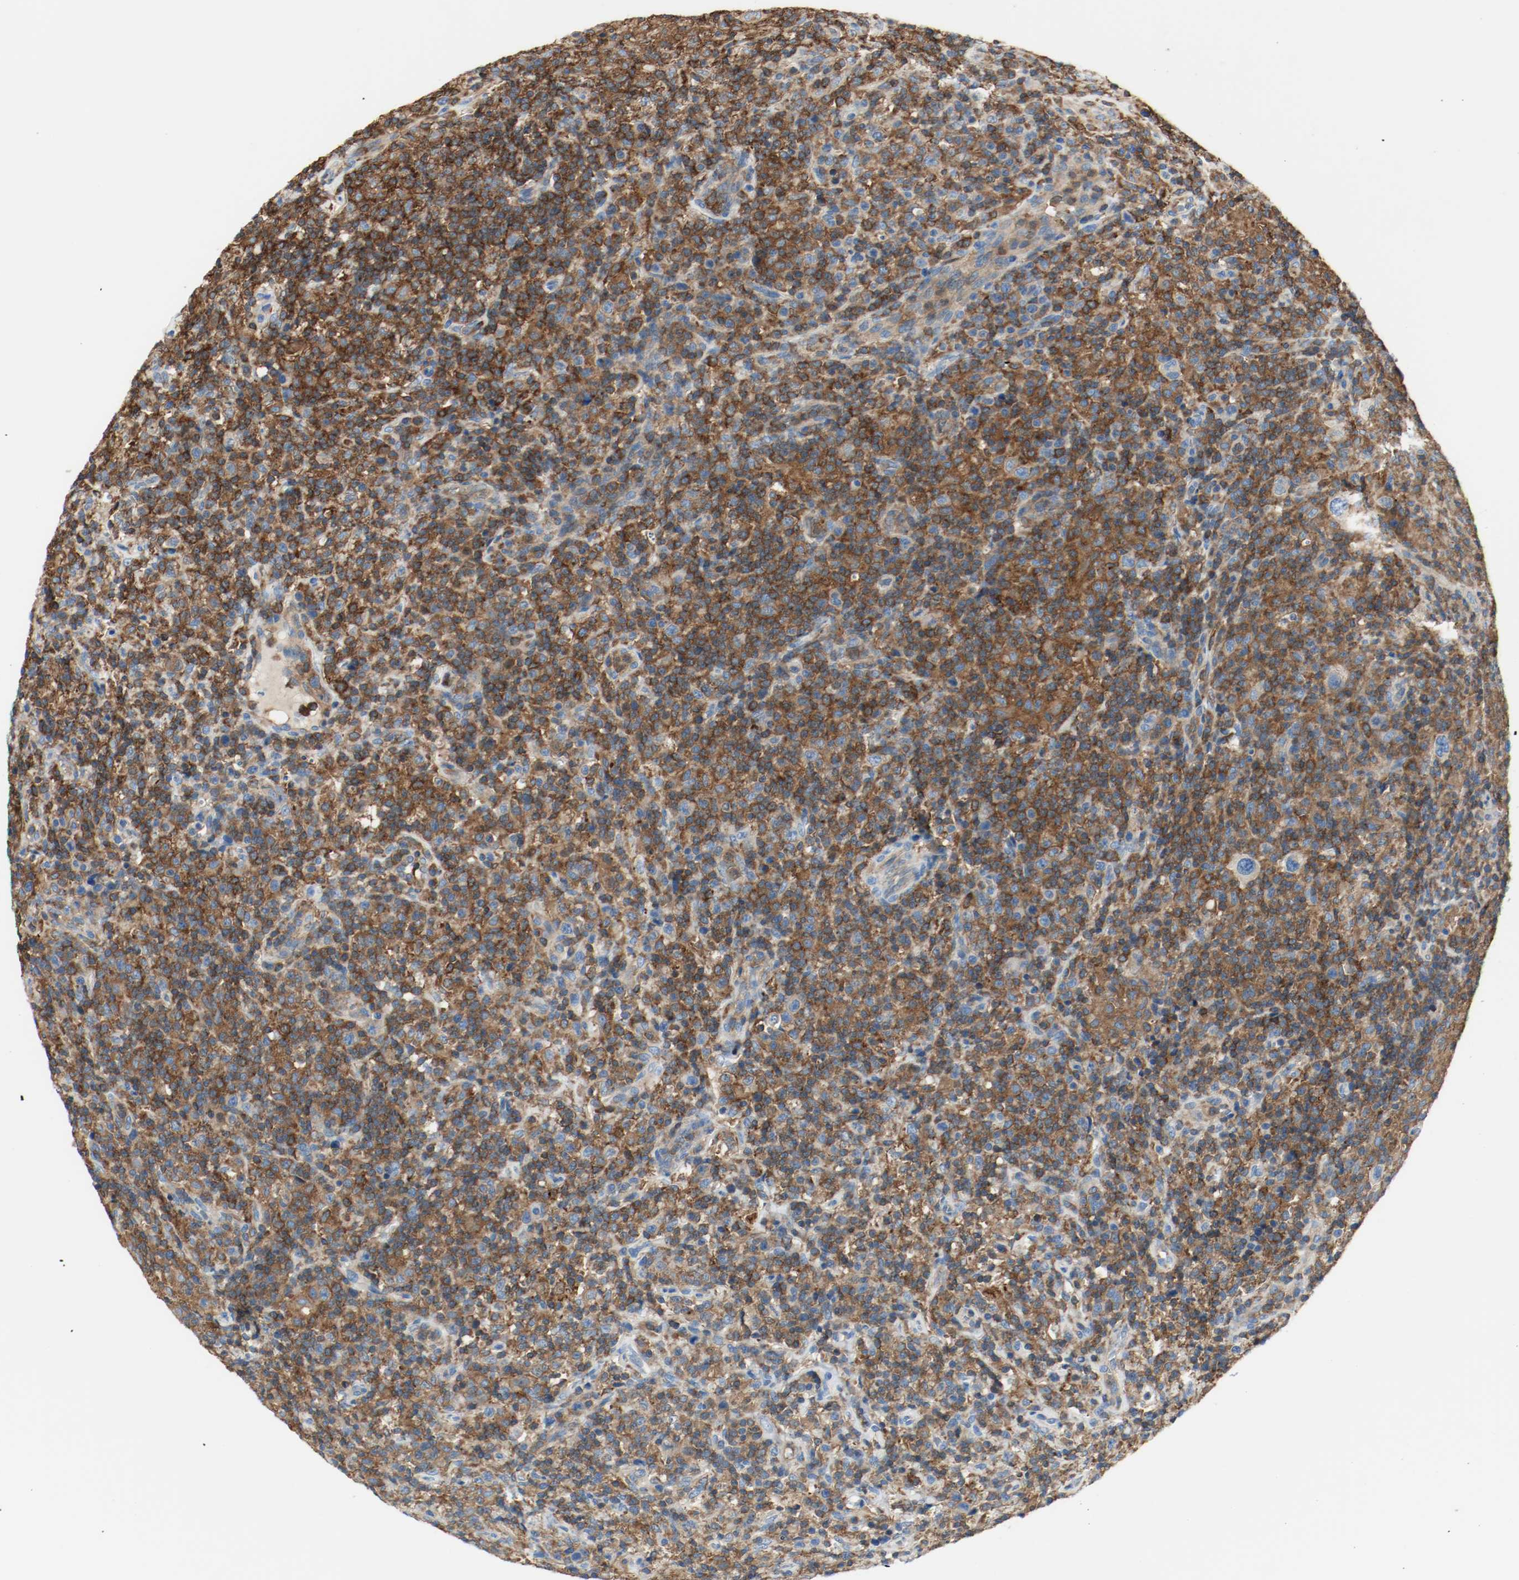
{"staining": {"intensity": "strong", "quantity": ">75%", "location": "cytoplasmic/membranous"}, "tissue": "lymphoma", "cell_type": "Tumor cells", "image_type": "cancer", "snomed": [{"axis": "morphology", "description": "Hodgkin's disease, NOS"}, {"axis": "topography", "description": "Lymph node"}], "caption": "An IHC micrograph of tumor tissue is shown. Protein staining in brown shows strong cytoplasmic/membranous positivity in Hodgkin's disease within tumor cells.", "gene": "ARPC1B", "patient": {"sex": "male", "age": 65}}